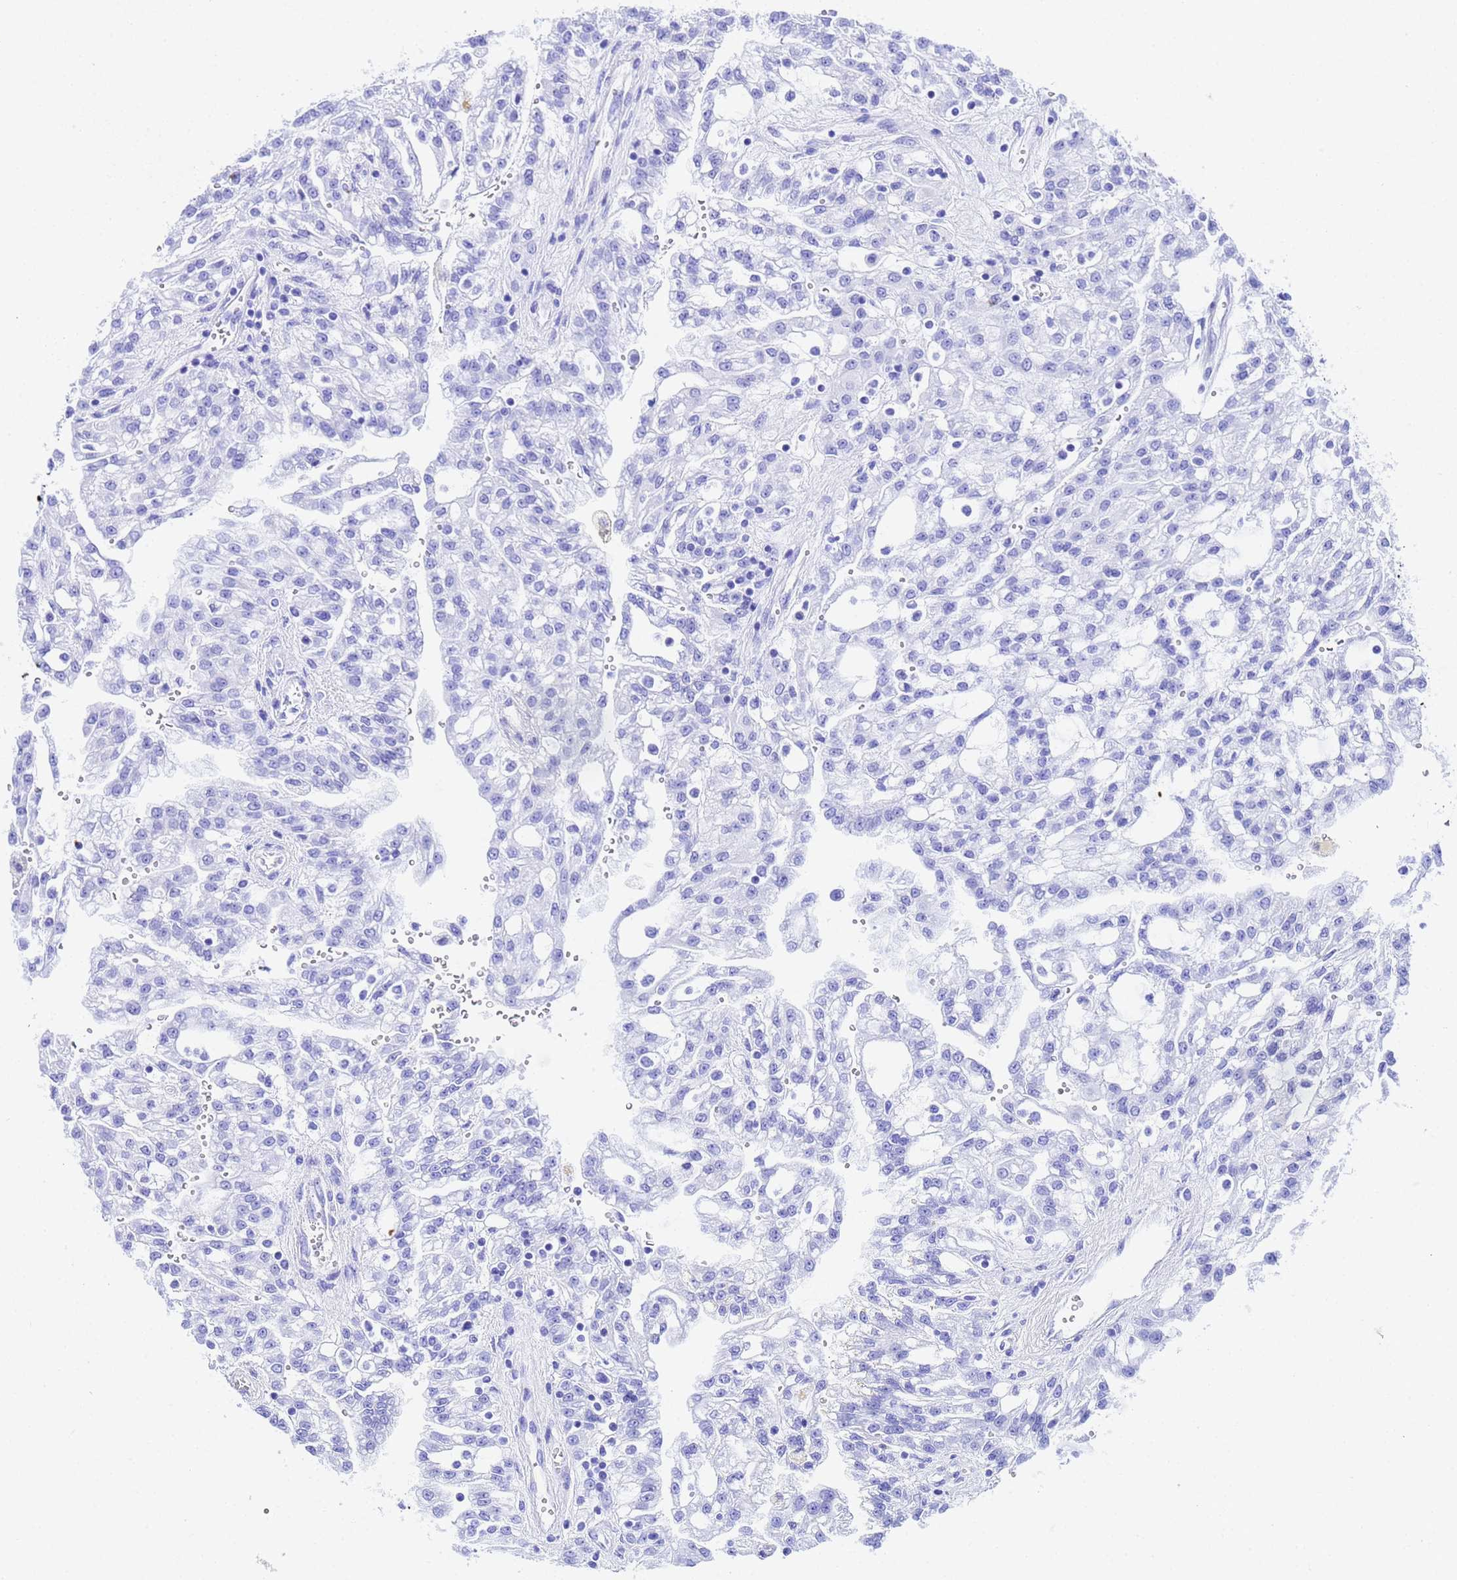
{"staining": {"intensity": "negative", "quantity": "none", "location": "none"}, "tissue": "renal cancer", "cell_type": "Tumor cells", "image_type": "cancer", "snomed": [{"axis": "morphology", "description": "Adenocarcinoma, NOS"}, {"axis": "topography", "description": "Kidney"}], "caption": "There is no significant staining in tumor cells of renal cancer. (Immunohistochemistry, brightfield microscopy, high magnification).", "gene": "MTERF1", "patient": {"sex": "male", "age": 63}}